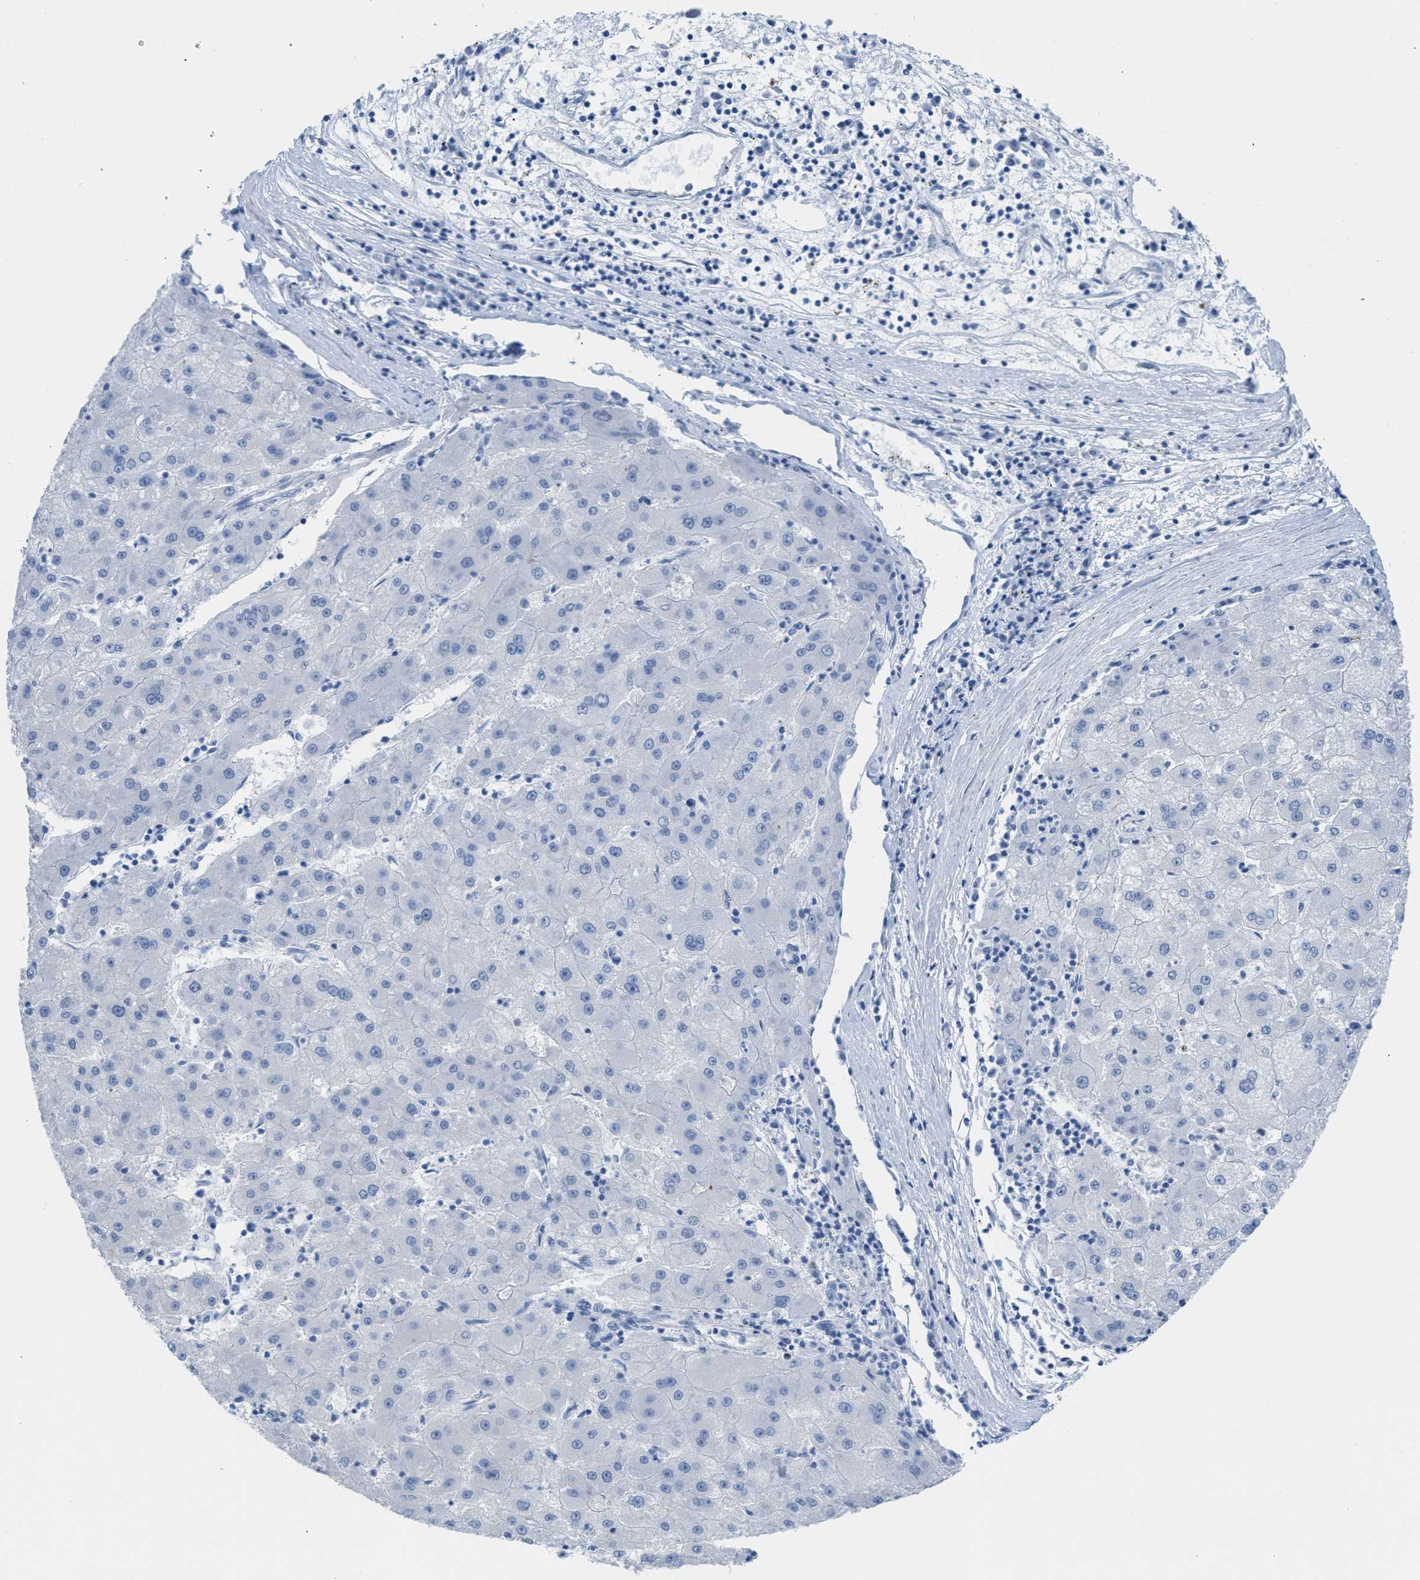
{"staining": {"intensity": "negative", "quantity": "none", "location": "none"}, "tissue": "liver cancer", "cell_type": "Tumor cells", "image_type": "cancer", "snomed": [{"axis": "morphology", "description": "Carcinoma, Hepatocellular, NOS"}, {"axis": "topography", "description": "Liver"}], "caption": "Protein analysis of liver hepatocellular carcinoma displays no significant positivity in tumor cells.", "gene": "MPP3", "patient": {"sex": "male", "age": 72}}